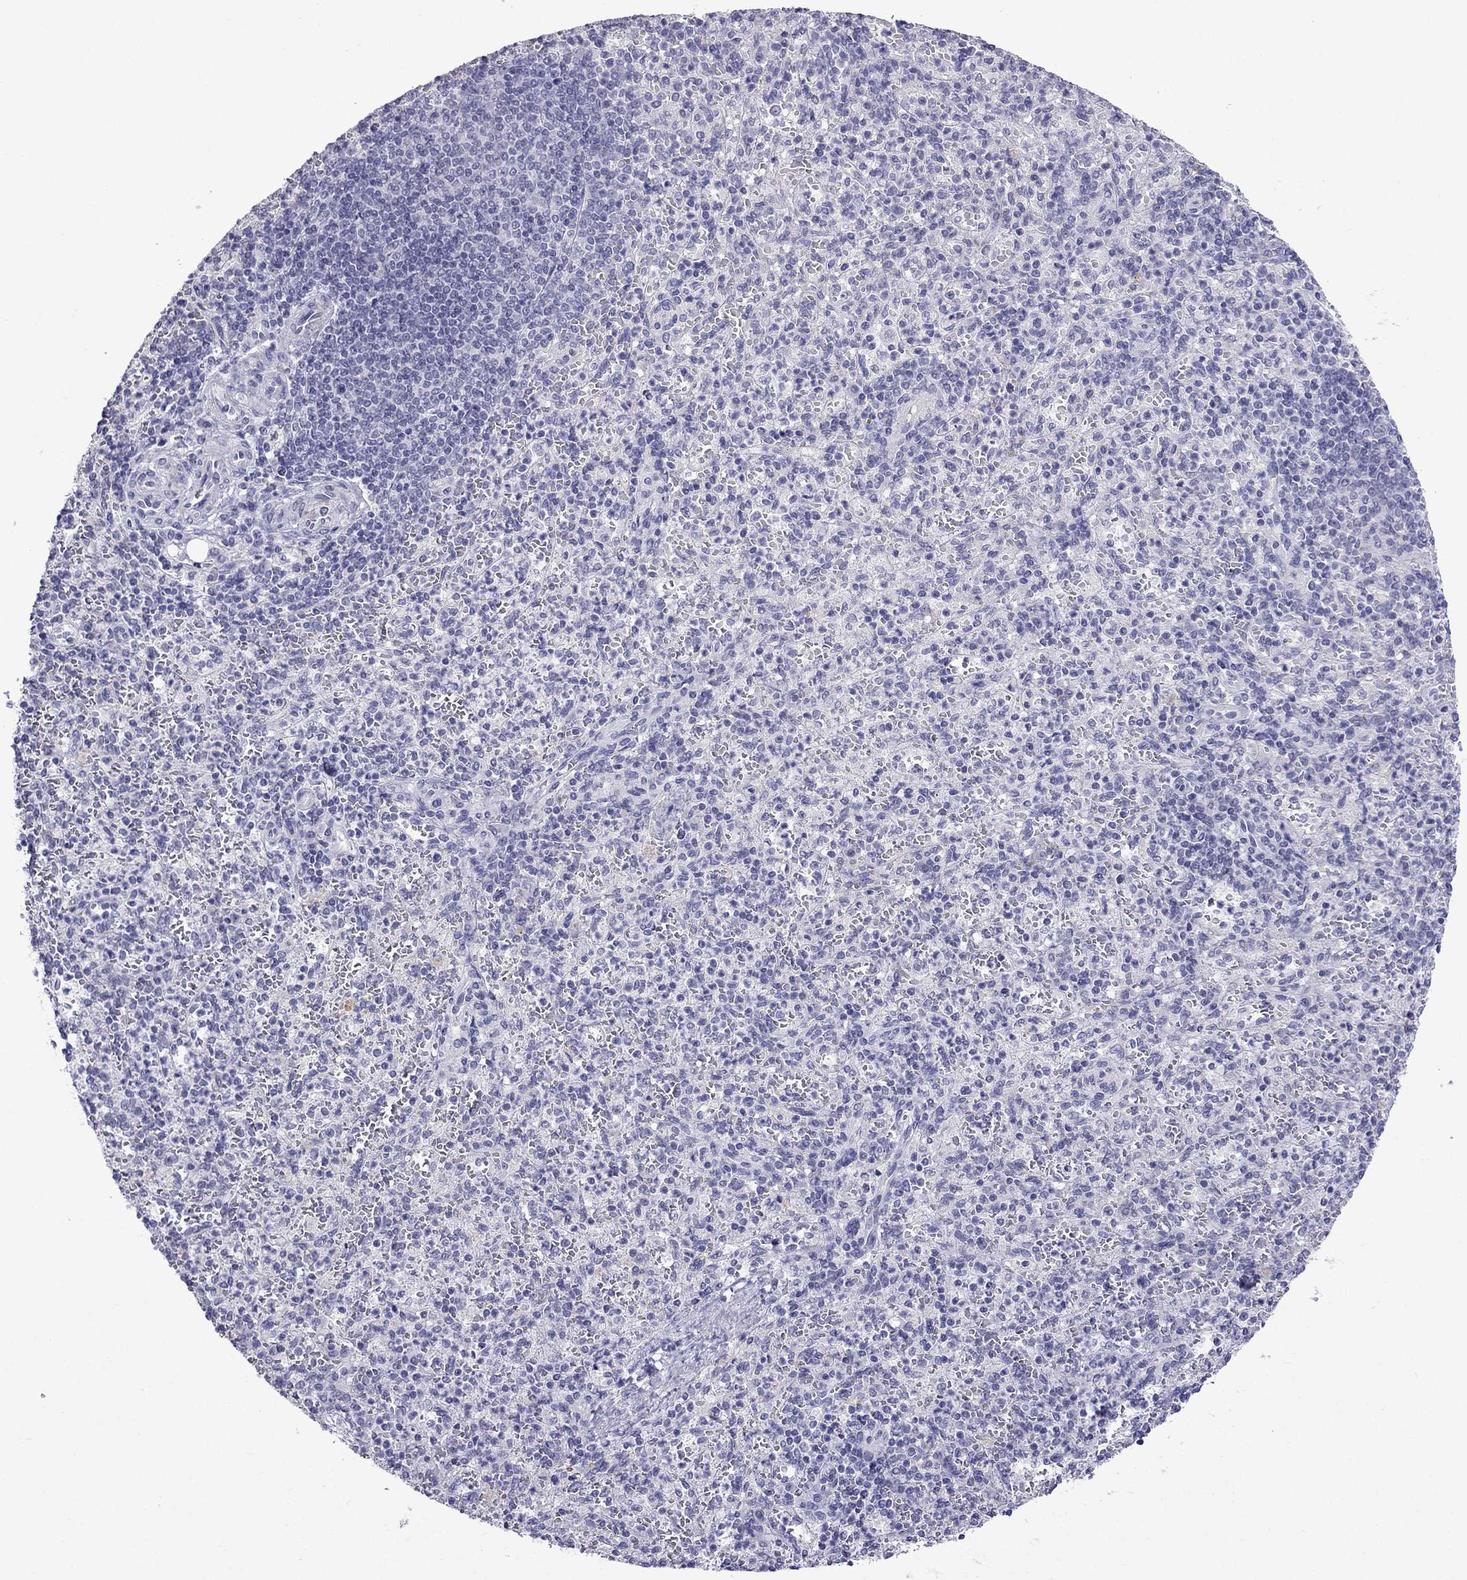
{"staining": {"intensity": "negative", "quantity": "none", "location": "none"}, "tissue": "spleen", "cell_type": "Cells in red pulp", "image_type": "normal", "snomed": [{"axis": "morphology", "description": "Normal tissue, NOS"}, {"axis": "topography", "description": "Spleen"}], "caption": "Protein analysis of unremarkable spleen displays no significant expression in cells in red pulp. (Brightfield microscopy of DAB (3,3'-diaminobenzidine) immunohistochemistry at high magnification).", "gene": "MGP", "patient": {"sex": "female", "age": 74}}